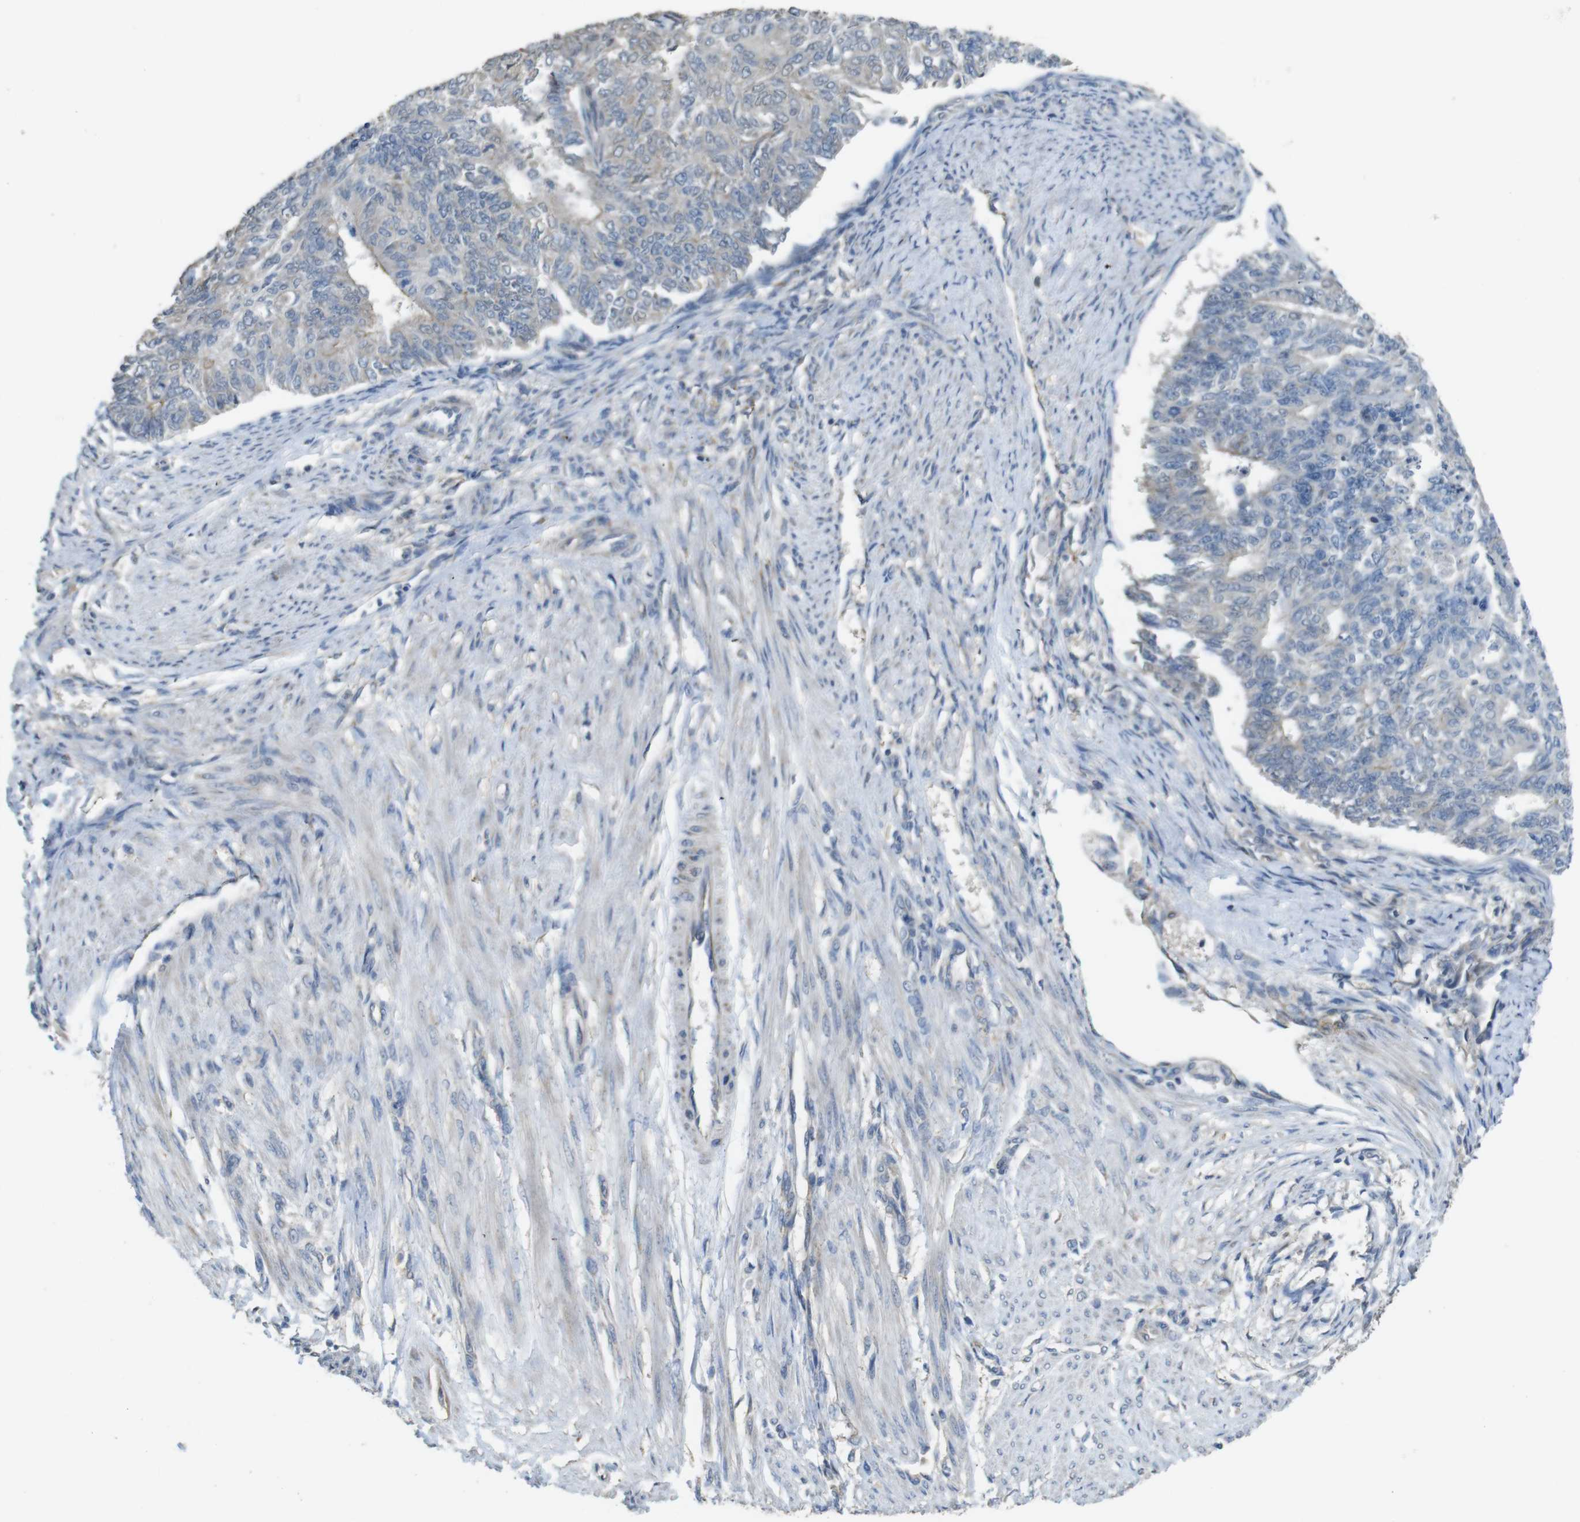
{"staining": {"intensity": "weak", "quantity": ">75%", "location": "cytoplasmic/membranous"}, "tissue": "endometrial cancer", "cell_type": "Tumor cells", "image_type": "cancer", "snomed": [{"axis": "morphology", "description": "Adenocarcinoma, NOS"}, {"axis": "topography", "description": "Endometrium"}], "caption": "Immunohistochemistry of human adenocarcinoma (endometrial) displays low levels of weak cytoplasmic/membranous staining in approximately >75% of tumor cells.", "gene": "CALHM2", "patient": {"sex": "female", "age": 32}}